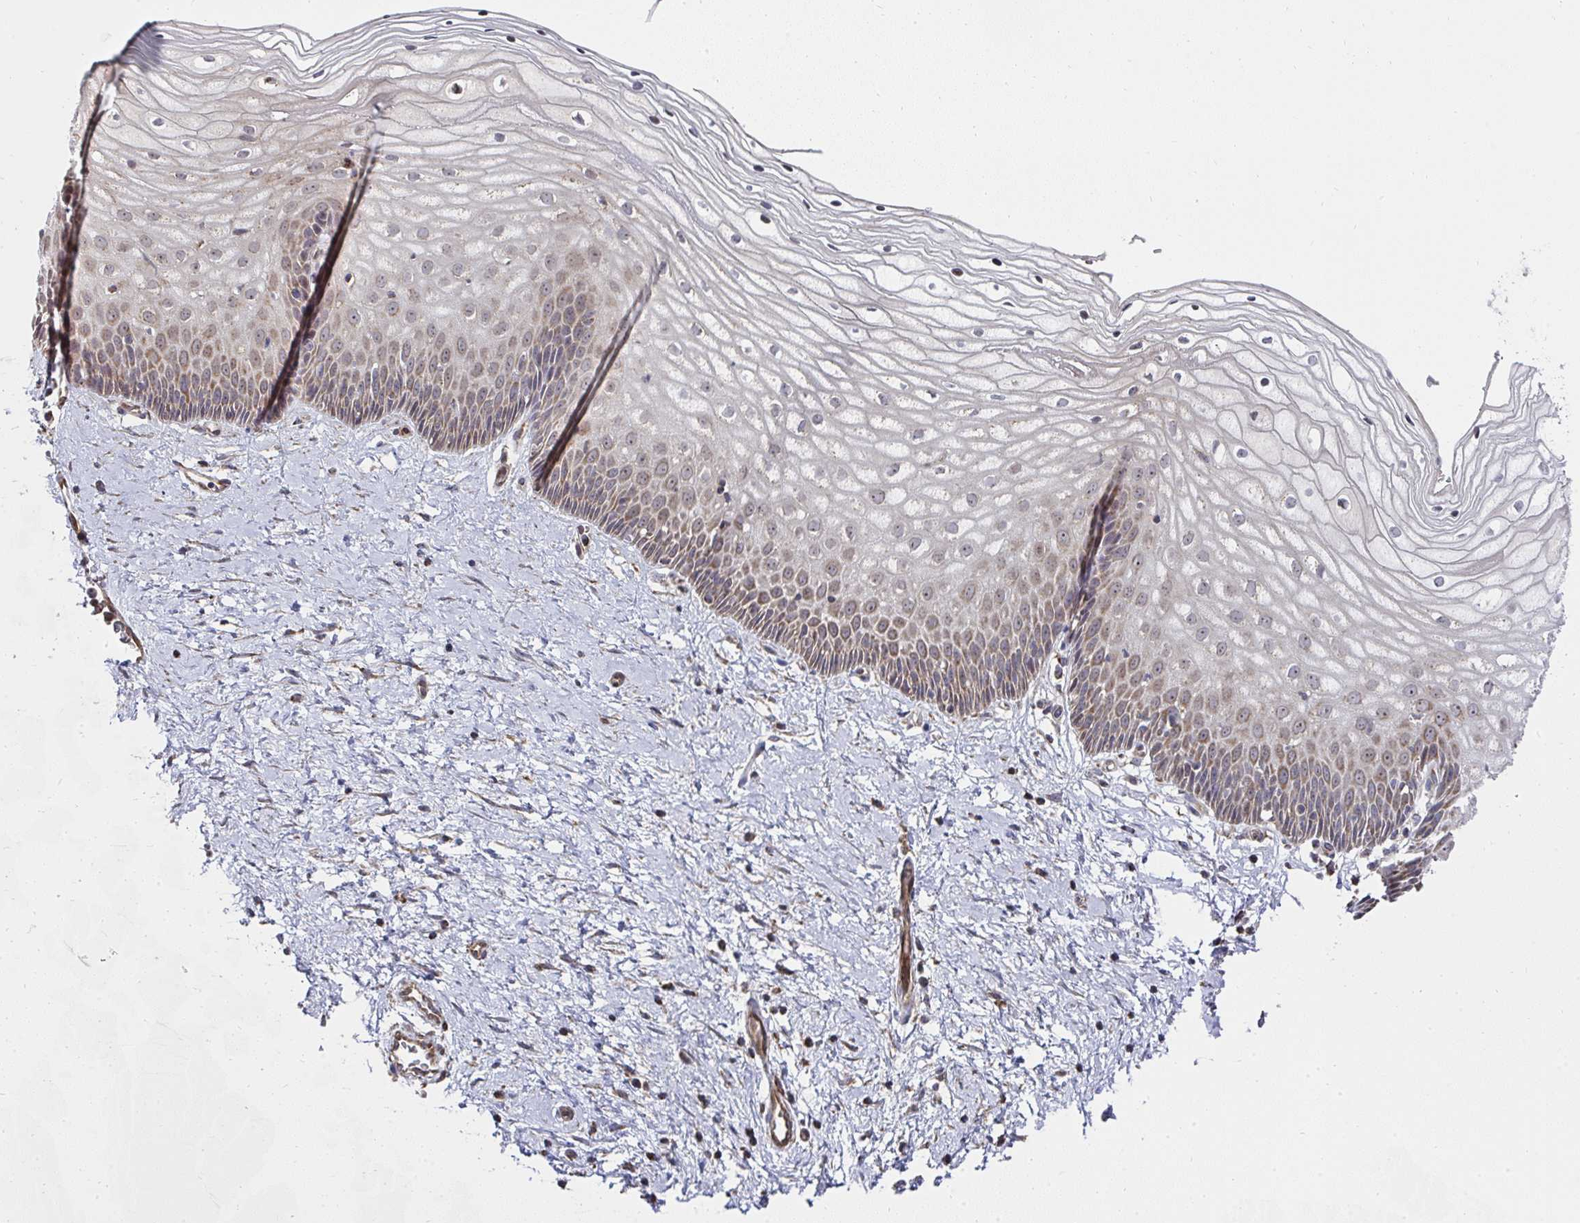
{"staining": {"intensity": "weak", "quantity": "25%-75%", "location": "cytoplasmic/membranous"}, "tissue": "cervix", "cell_type": "Glandular cells", "image_type": "normal", "snomed": [{"axis": "morphology", "description": "Normal tissue, NOS"}, {"axis": "topography", "description": "Cervix"}], "caption": "This micrograph exhibits immunohistochemistry staining of unremarkable human cervix, with low weak cytoplasmic/membranous staining in about 25%-75% of glandular cells.", "gene": "AGTPBP1", "patient": {"sex": "female", "age": 36}}